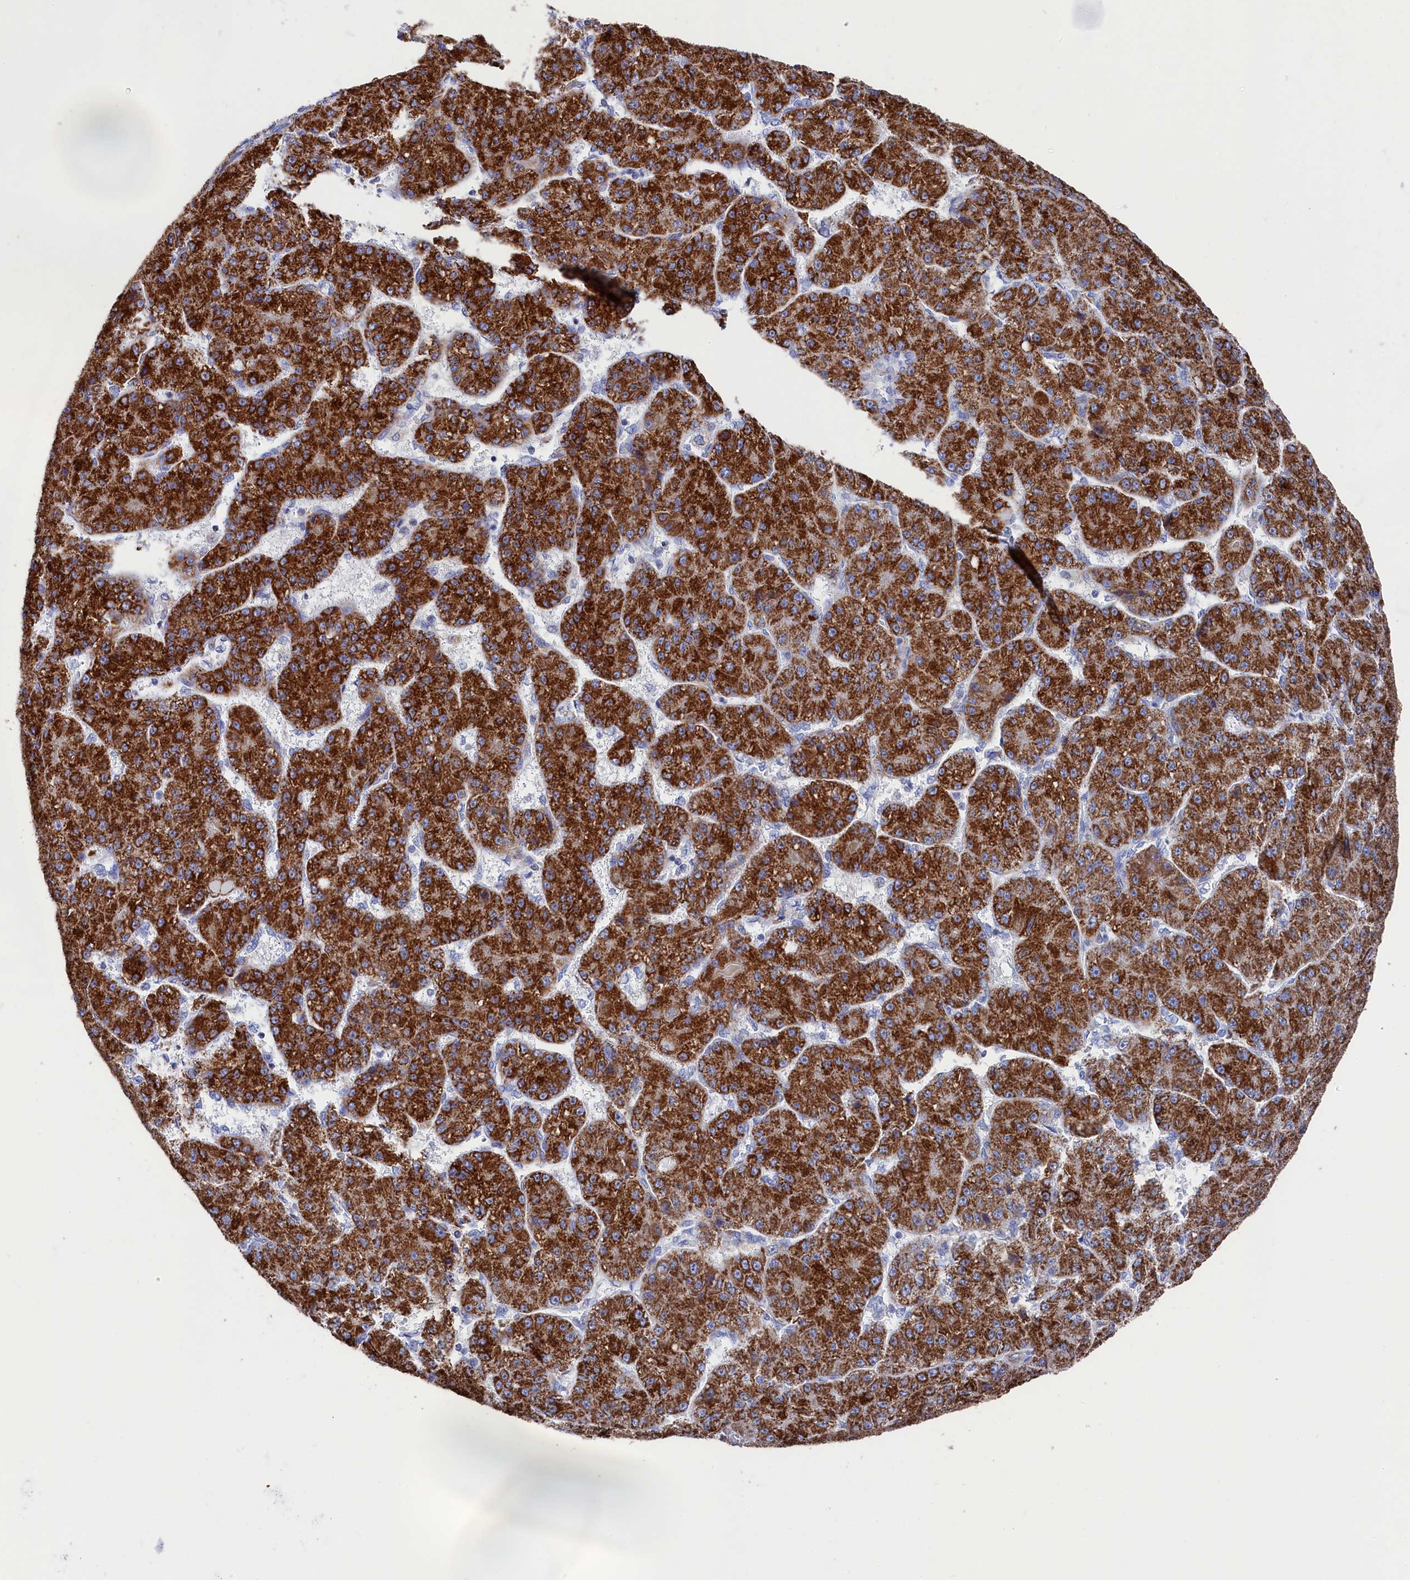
{"staining": {"intensity": "strong", "quantity": ">75%", "location": "cytoplasmic/membranous"}, "tissue": "liver cancer", "cell_type": "Tumor cells", "image_type": "cancer", "snomed": [{"axis": "morphology", "description": "Carcinoma, Hepatocellular, NOS"}, {"axis": "topography", "description": "Liver"}], "caption": "Immunohistochemistry (IHC) (DAB) staining of hepatocellular carcinoma (liver) shows strong cytoplasmic/membranous protein positivity in about >75% of tumor cells. Nuclei are stained in blue.", "gene": "MMAB", "patient": {"sex": "male", "age": 67}}